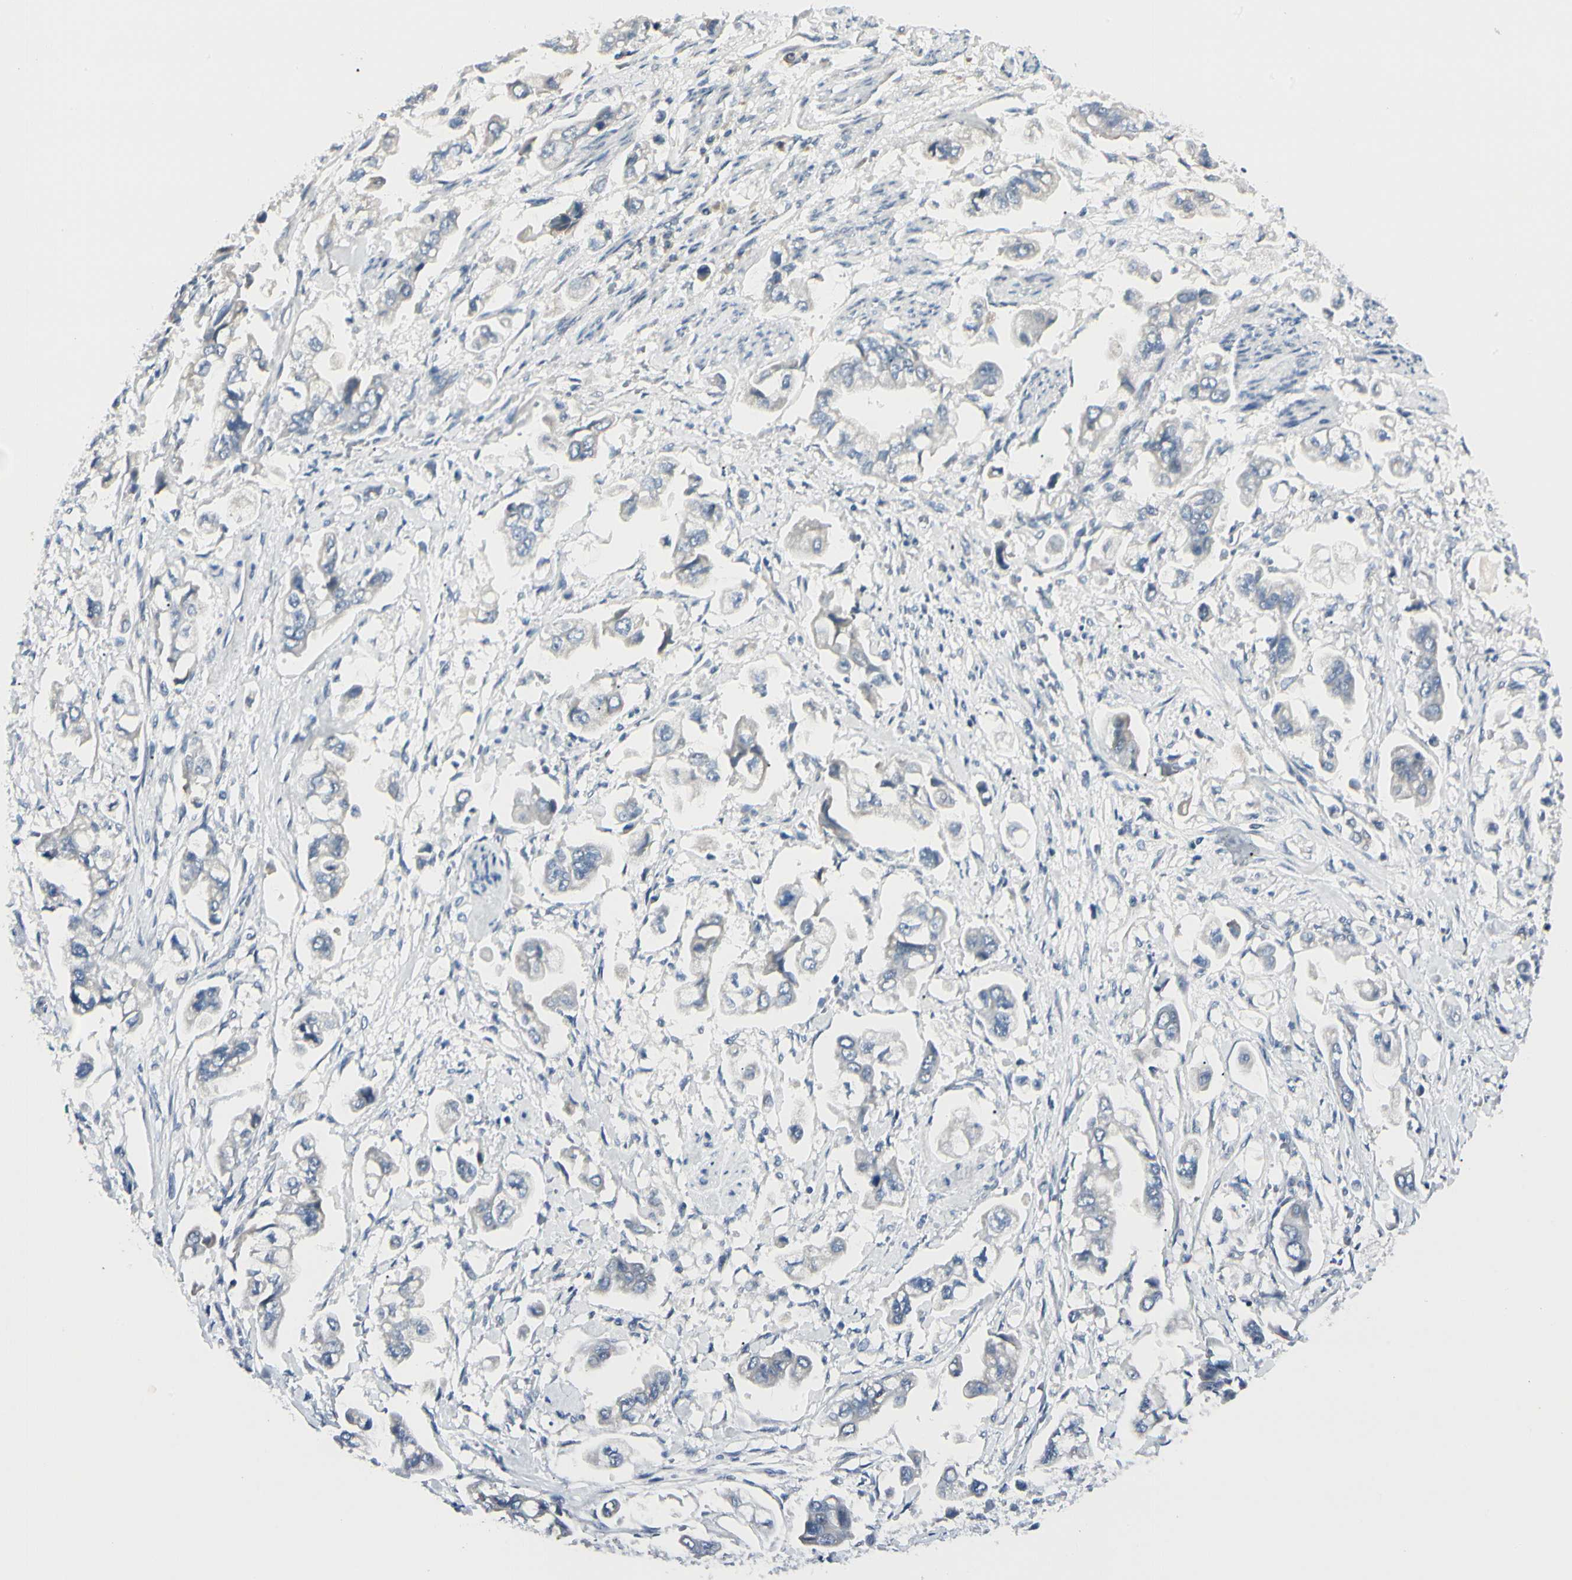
{"staining": {"intensity": "negative", "quantity": "none", "location": "none"}, "tissue": "stomach cancer", "cell_type": "Tumor cells", "image_type": "cancer", "snomed": [{"axis": "morphology", "description": "Adenocarcinoma, NOS"}, {"axis": "topography", "description": "Stomach"}], "caption": "A high-resolution micrograph shows immunohistochemistry (IHC) staining of stomach cancer (adenocarcinoma), which demonstrates no significant expression in tumor cells.", "gene": "SLC6A15", "patient": {"sex": "male", "age": 62}}